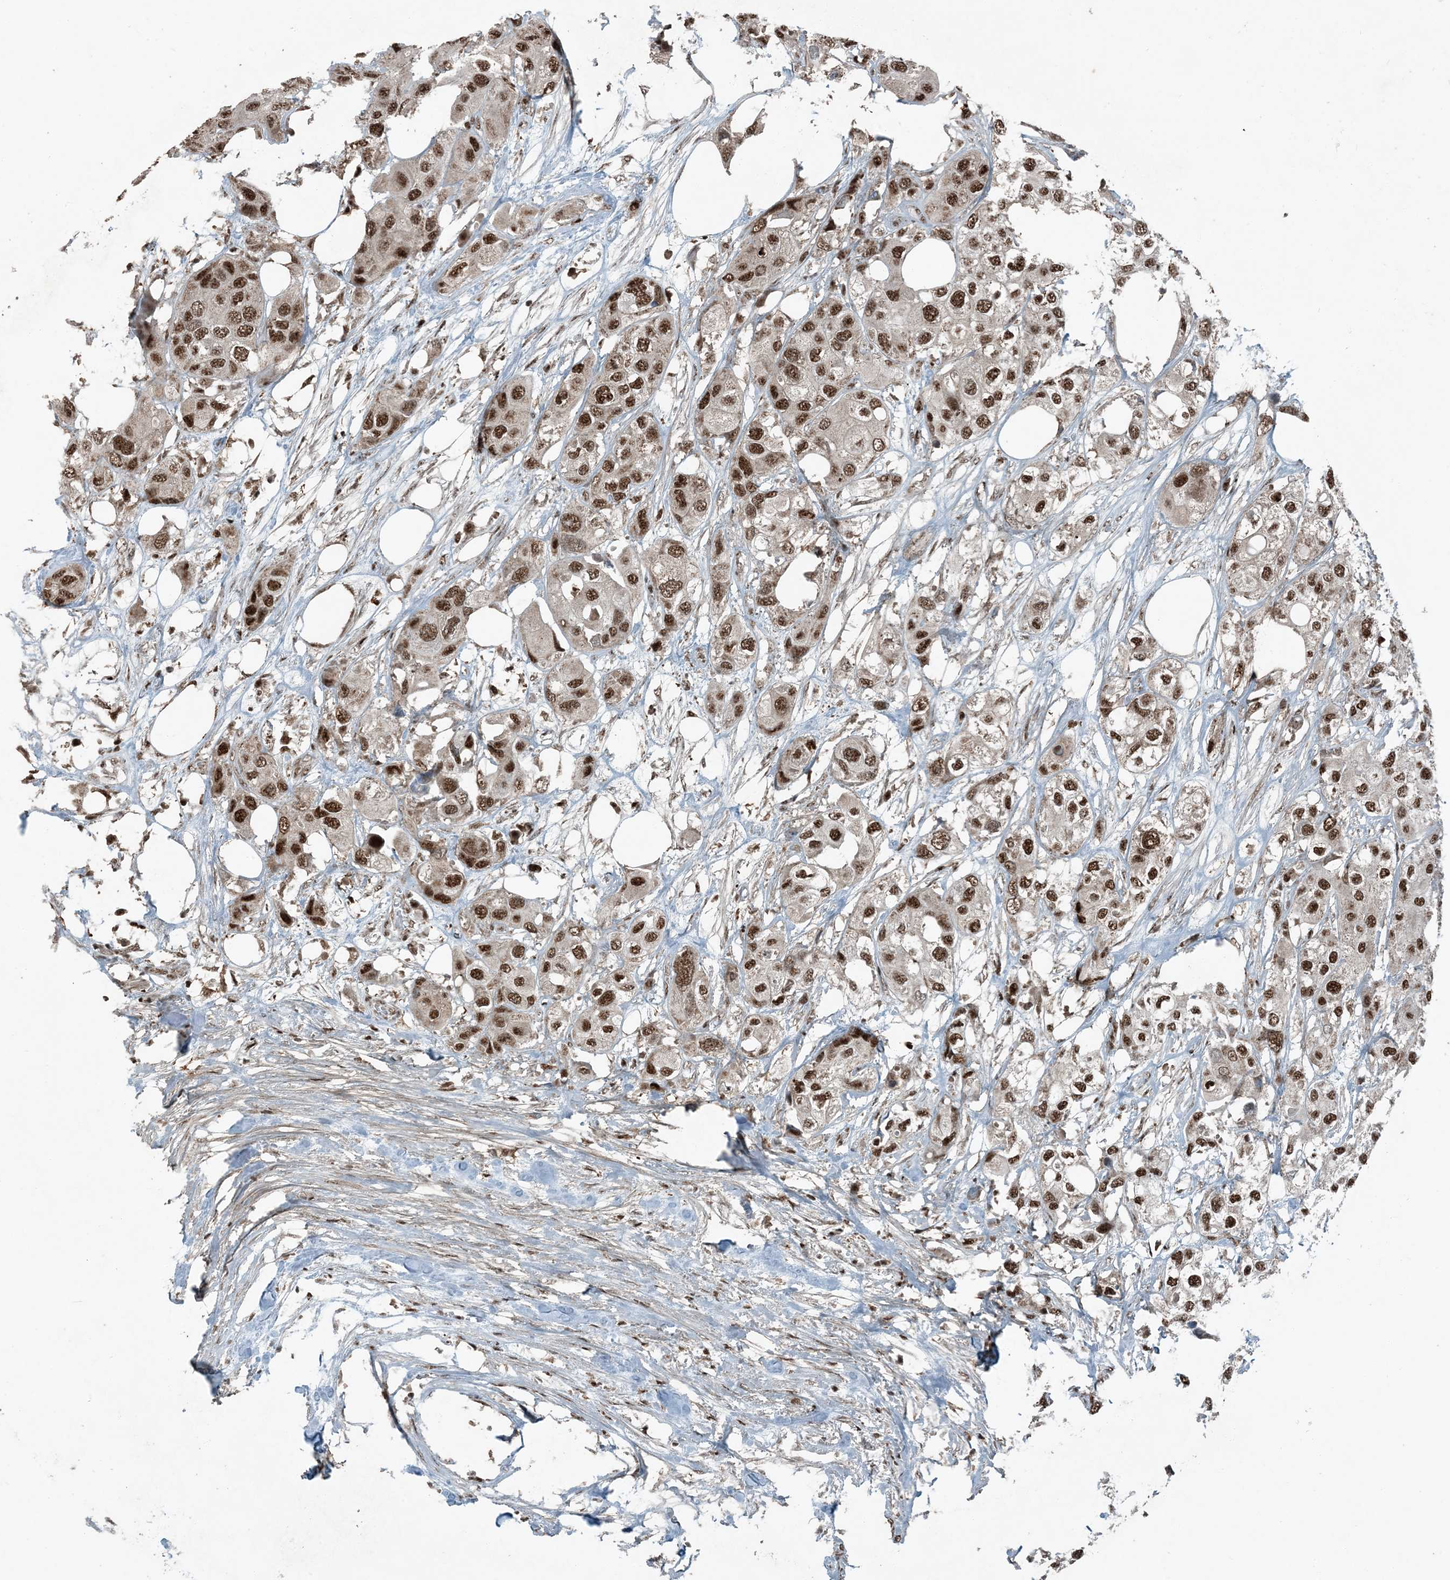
{"staining": {"intensity": "strong", "quantity": ">75%", "location": "nuclear"}, "tissue": "urothelial cancer", "cell_type": "Tumor cells", "image_type": "cancer", "snomed": [{"axis": "morphology", "description": "Urothelial carcinoma, High grade"}, {"axis": "topography", "description": "Urinary bladder"}], "caption": "Strong nuclear staining for a protein is present in about >75% of tumor cells of high-grade urothelial carcinoma using IHC.", "gene": "TADA2B", "patient": {"sex": "male", "age": 64}}